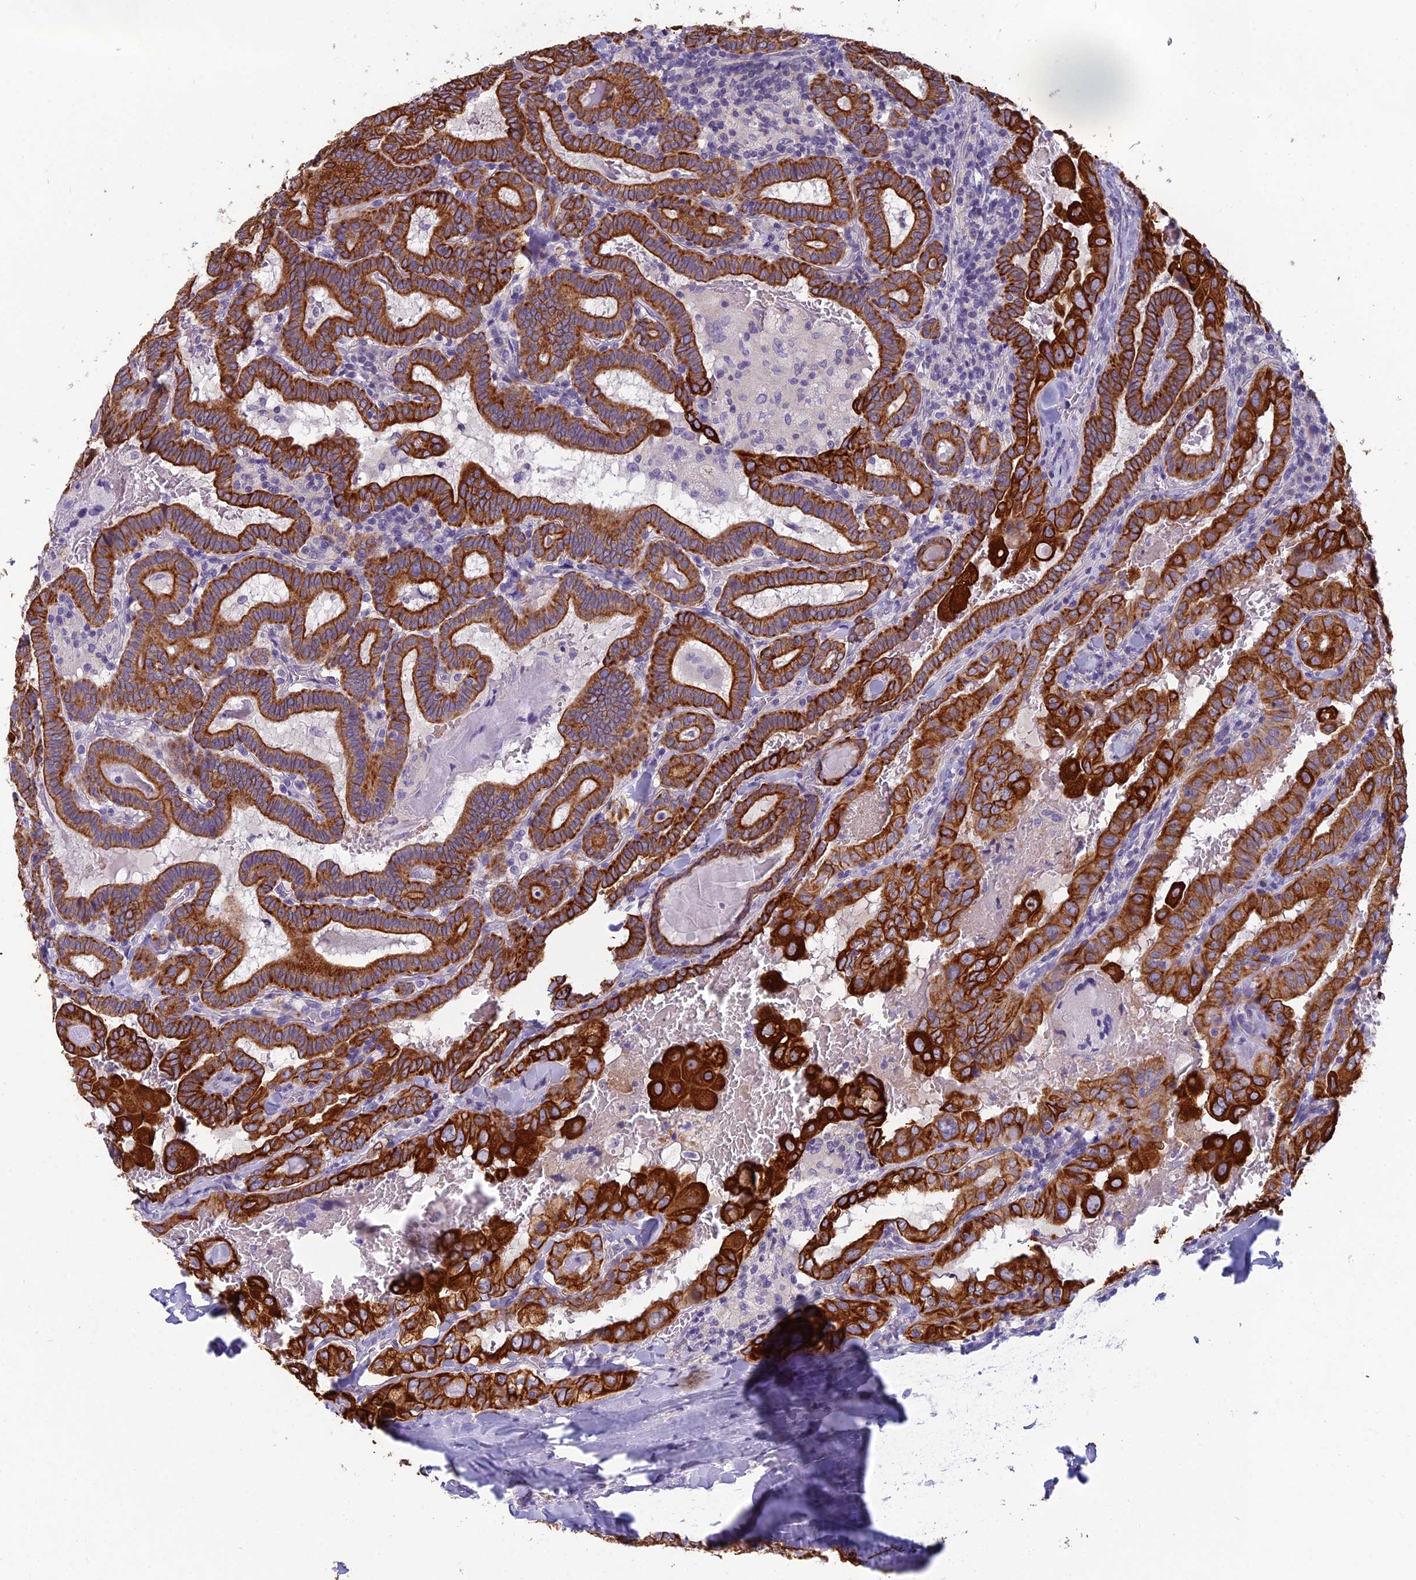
{"staining": {"intensity": "strong", "quantity": ">75%", "location": "cytoplasmic/membranous"}, "tissue": "thyroid cancer", "cell_type": "Tumor cells", "image_type": "cancer", "snomed": [{"axis": "morphology", "description": "Papillary adenocarcinoma, NOS"}, {"axis": "topography", "description": "Thyroid gland"}], "caption": "The image demonstrates immunohistochemical staining of papillary adenocarcinoma (thyroid). There is strong cytoplasmic/membranous expression is seen in approximately >75% of tumor cells.", "gene": "RBM41", "patient": {"sex": "female", "age": 72}}